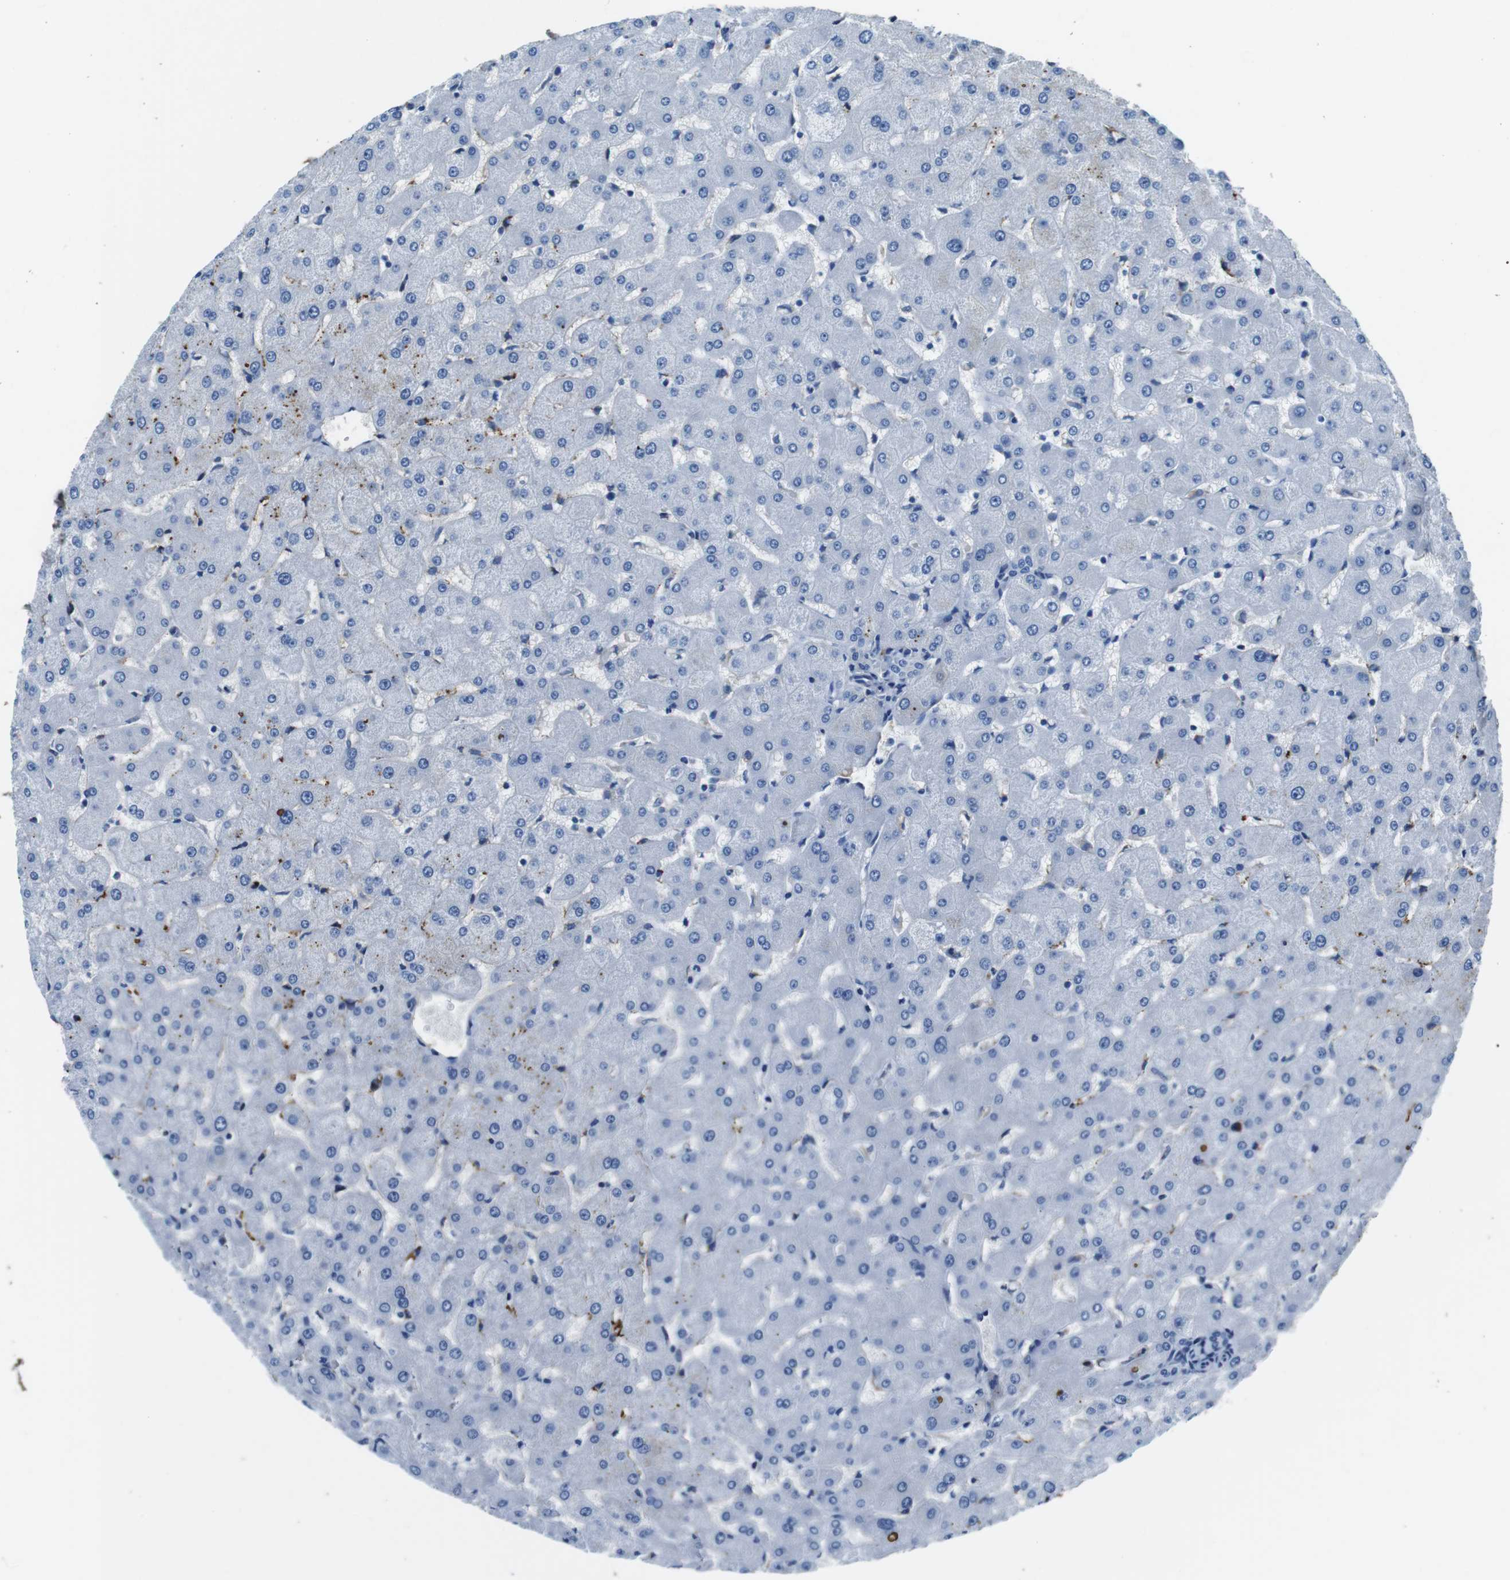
{"staining": {"intensity": "negative", "quantity": "none", "location": "none"}, "tissue": "liver", "cell_type": "Cholangiocytes", "image_type": "normal", "snomed": [{"axis": "morphology", "description": "Normal tissue, NOS"}, {"axis": "topography", "description": "Liver"}], "caption": "An immunohistochemistry photomicrograph of normal liver is shown. There is no staining in cholangiocytes of liver. (DAB IHC with hematoxylin counter stain).", "gene": "IGKC", "patient": {"sex": "female", "age": 63}}